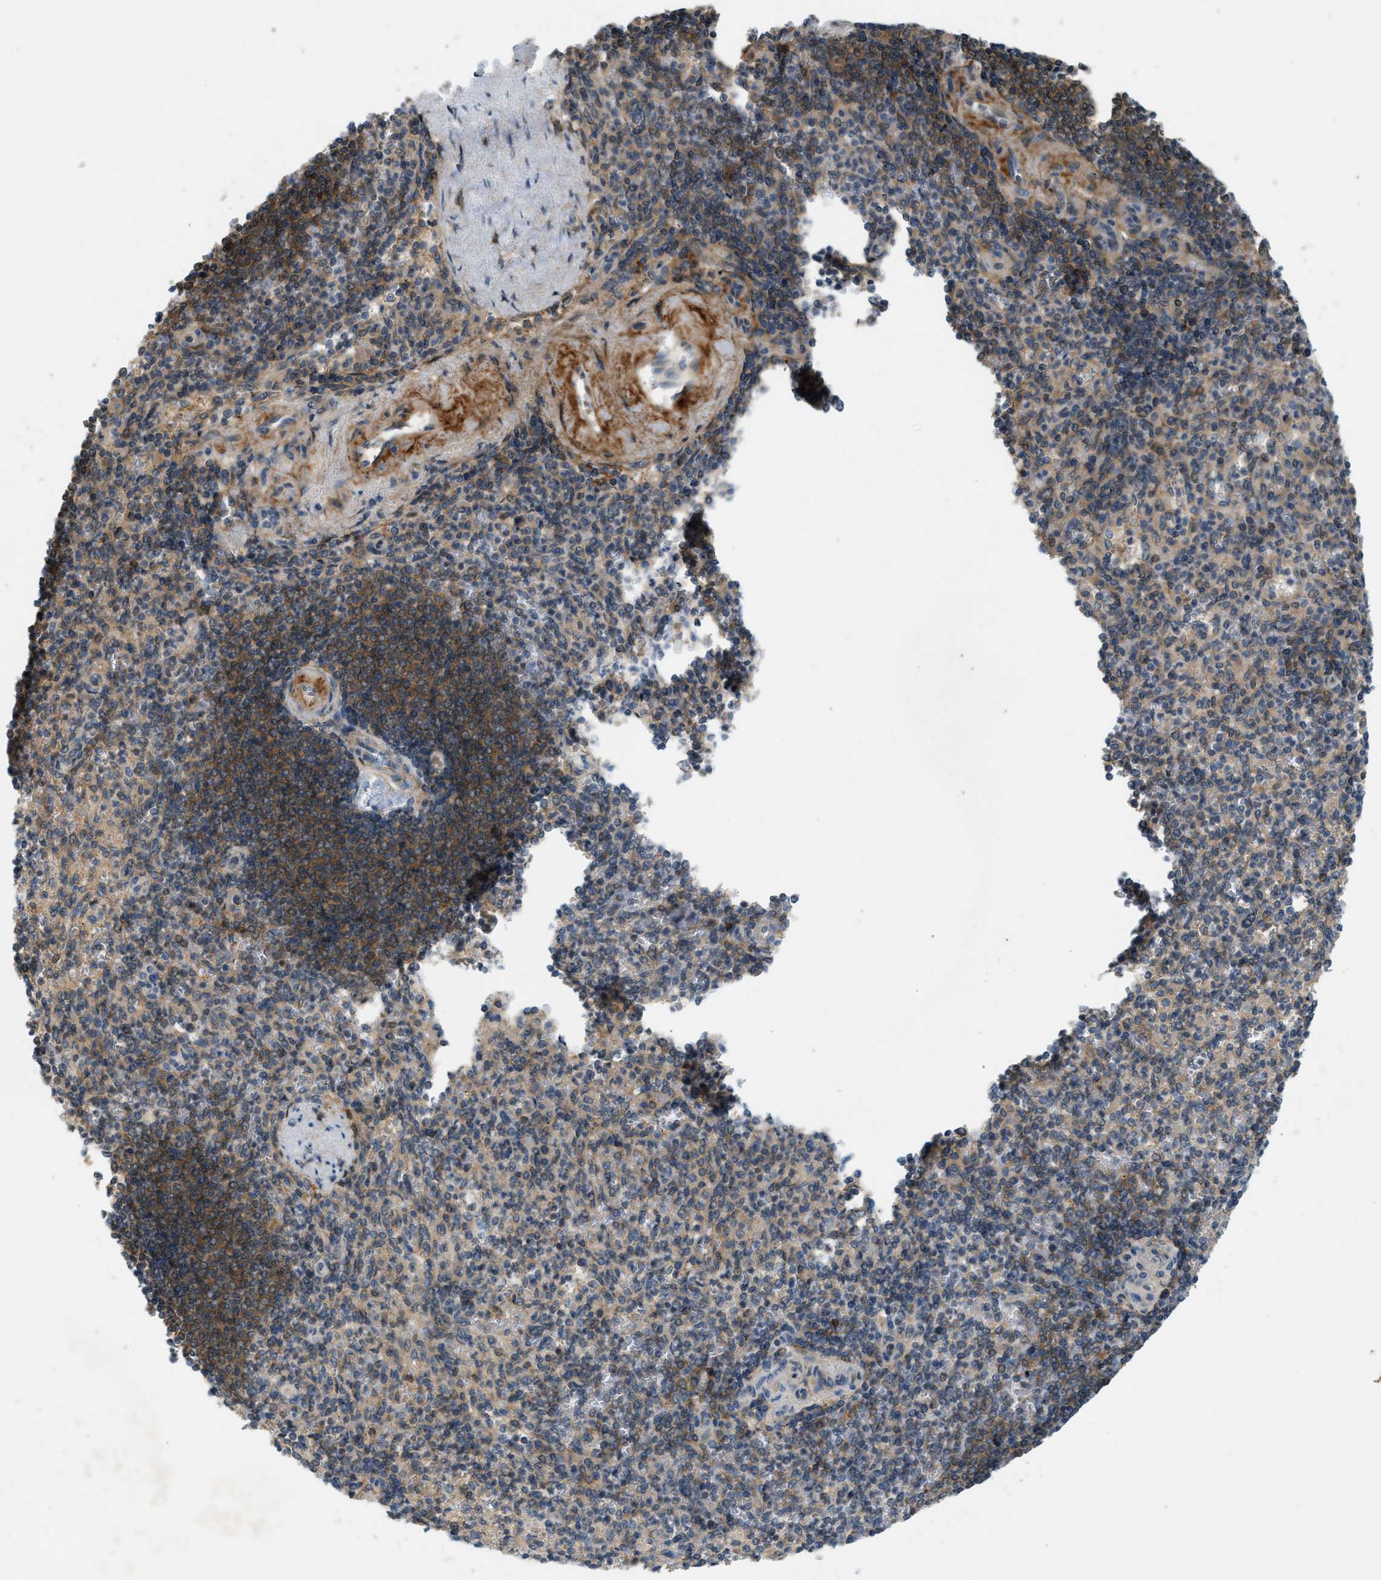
{"staining": {"intensity": "weak", "quantity": ">75%", "location": "cytoplasmic/membranous"}, "tissue": "spleen", "cell_type": "Cells in red pulp", "image_type": "normal", "snomed": [{"axis": "morphology", "description": "Normal tissue, NOS"}, {"axis": "topography", "description": "Spleen"}], "caption": "Immunohistochemical staining of unremarkable spleen reveals weak cytoplasmic/membranous protein positivity in about >75% of cells in red pulp.", "gene": "PDCL3", "patient": {"sex": "female", "age": 74}}